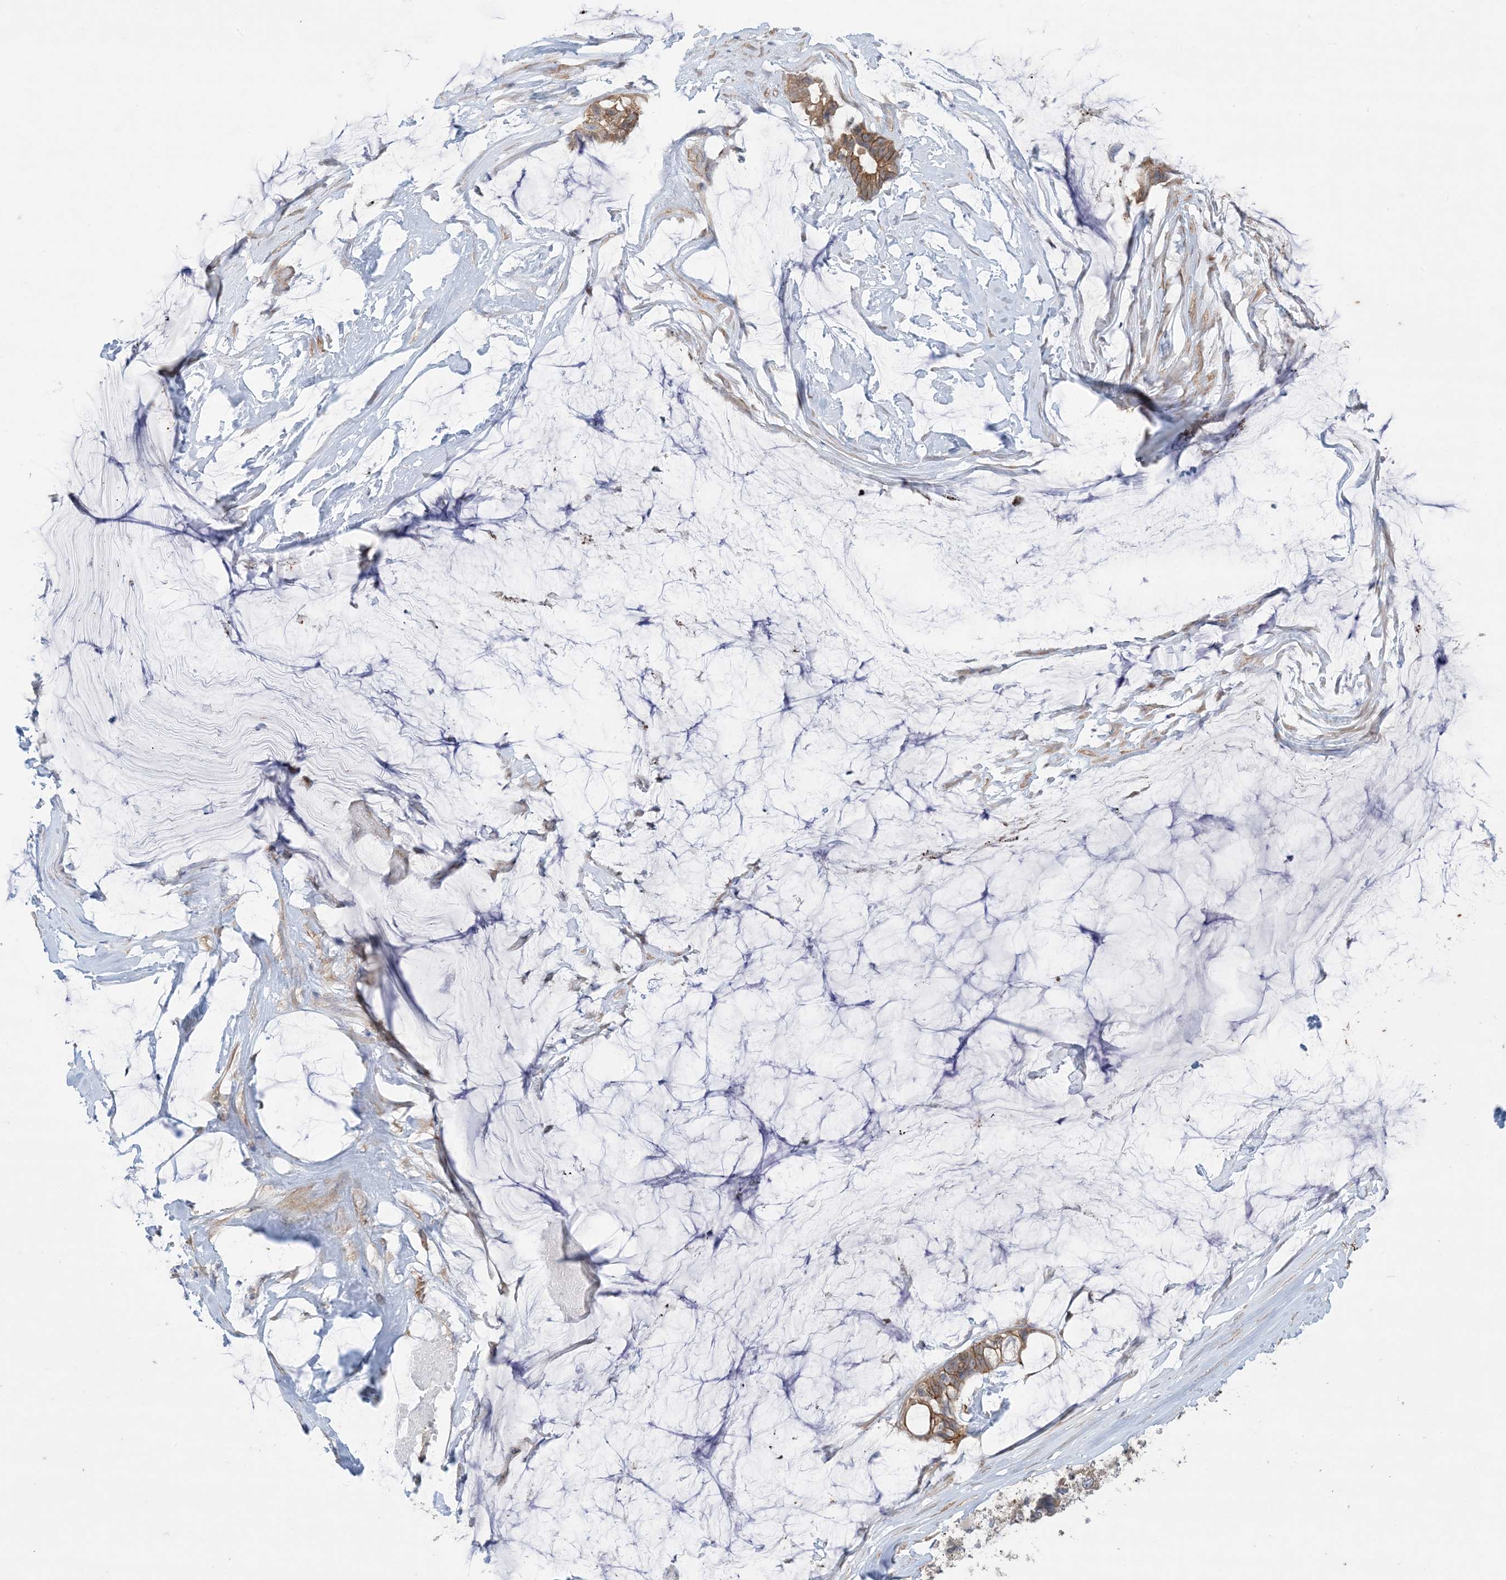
{"staining": {"intensity": "moderate", "quantity": ">75%", "location": "cytoplasmic/membranous"}, "tissue": "ovarian cancer", "cell_type": "Tumor cells", "image_type": "cancer", "snomed": [{"axis": "morphology", "description": "Cystadenocarcinoma, mucinous, NOS"}, {"axis": "topography", "description": "Ovary"}], "caption": "Approximately >75% of tumor cells in human ovarian cancer display moderate cytoplasmic/membranous protein expression as visualized by brown immunohistochemical staining.", "gene": "CCNY", "patient": {"sex": "female", "age": 39}}